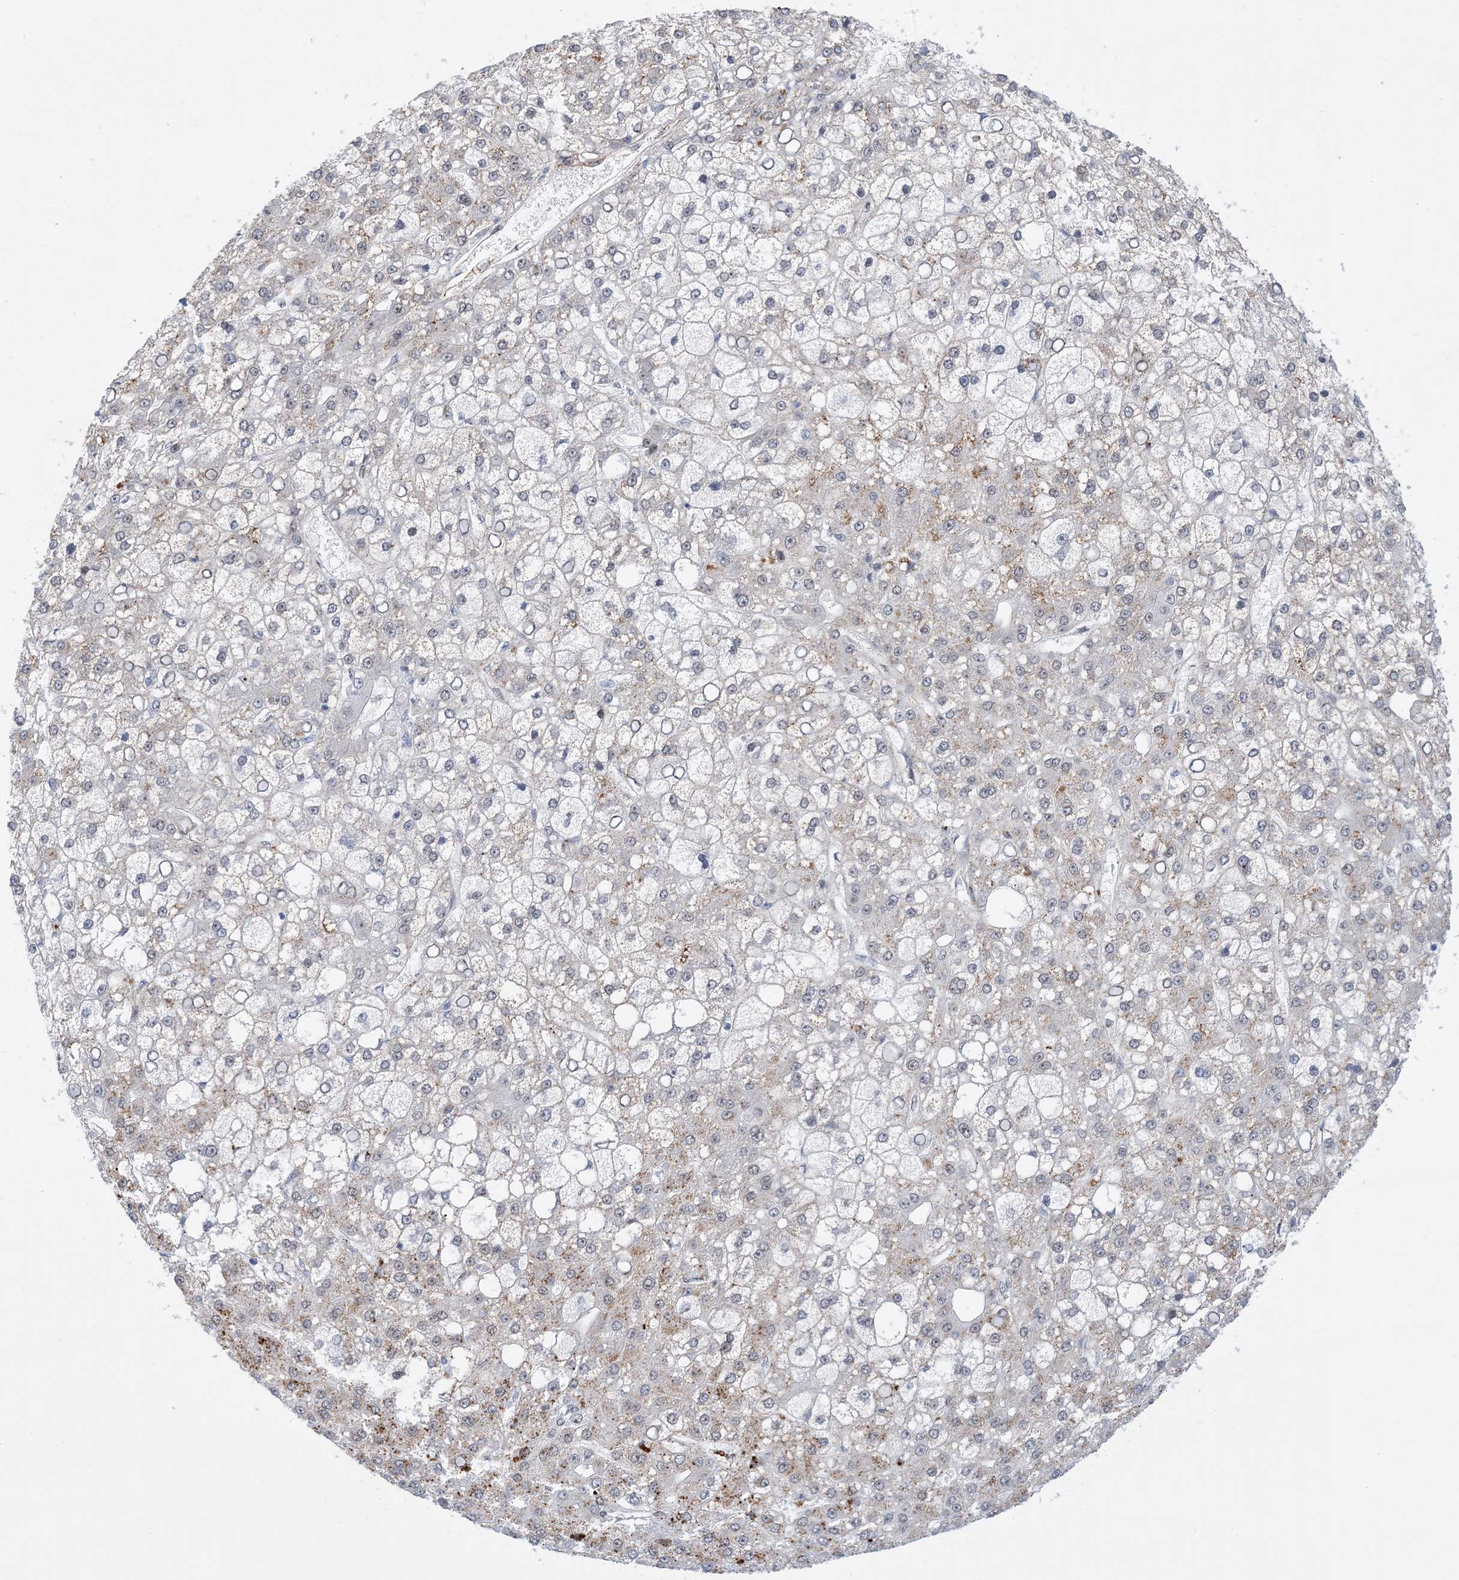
{"staining": {"intensity": "moderate", "quantity": "<25%", "location": "cytoplasmic/membranous"}, "tissue": "liver cancer", "cell_type": "Tumor cells", "image_type": "cancer", "snomed": [{"axis": "morphology", "description": "Carcinoma, Hepatocellular, NOS"}, {"axis": "topography", "description": "Liver"}], "caption": "This is an image of immunohistochemistry staining of liver cancer, which shows moderate expression in the cytoplasmic/membranous of tumor cells.", "gene": "TSPYL1", "patient": {"sex": "male", "age": 67}}